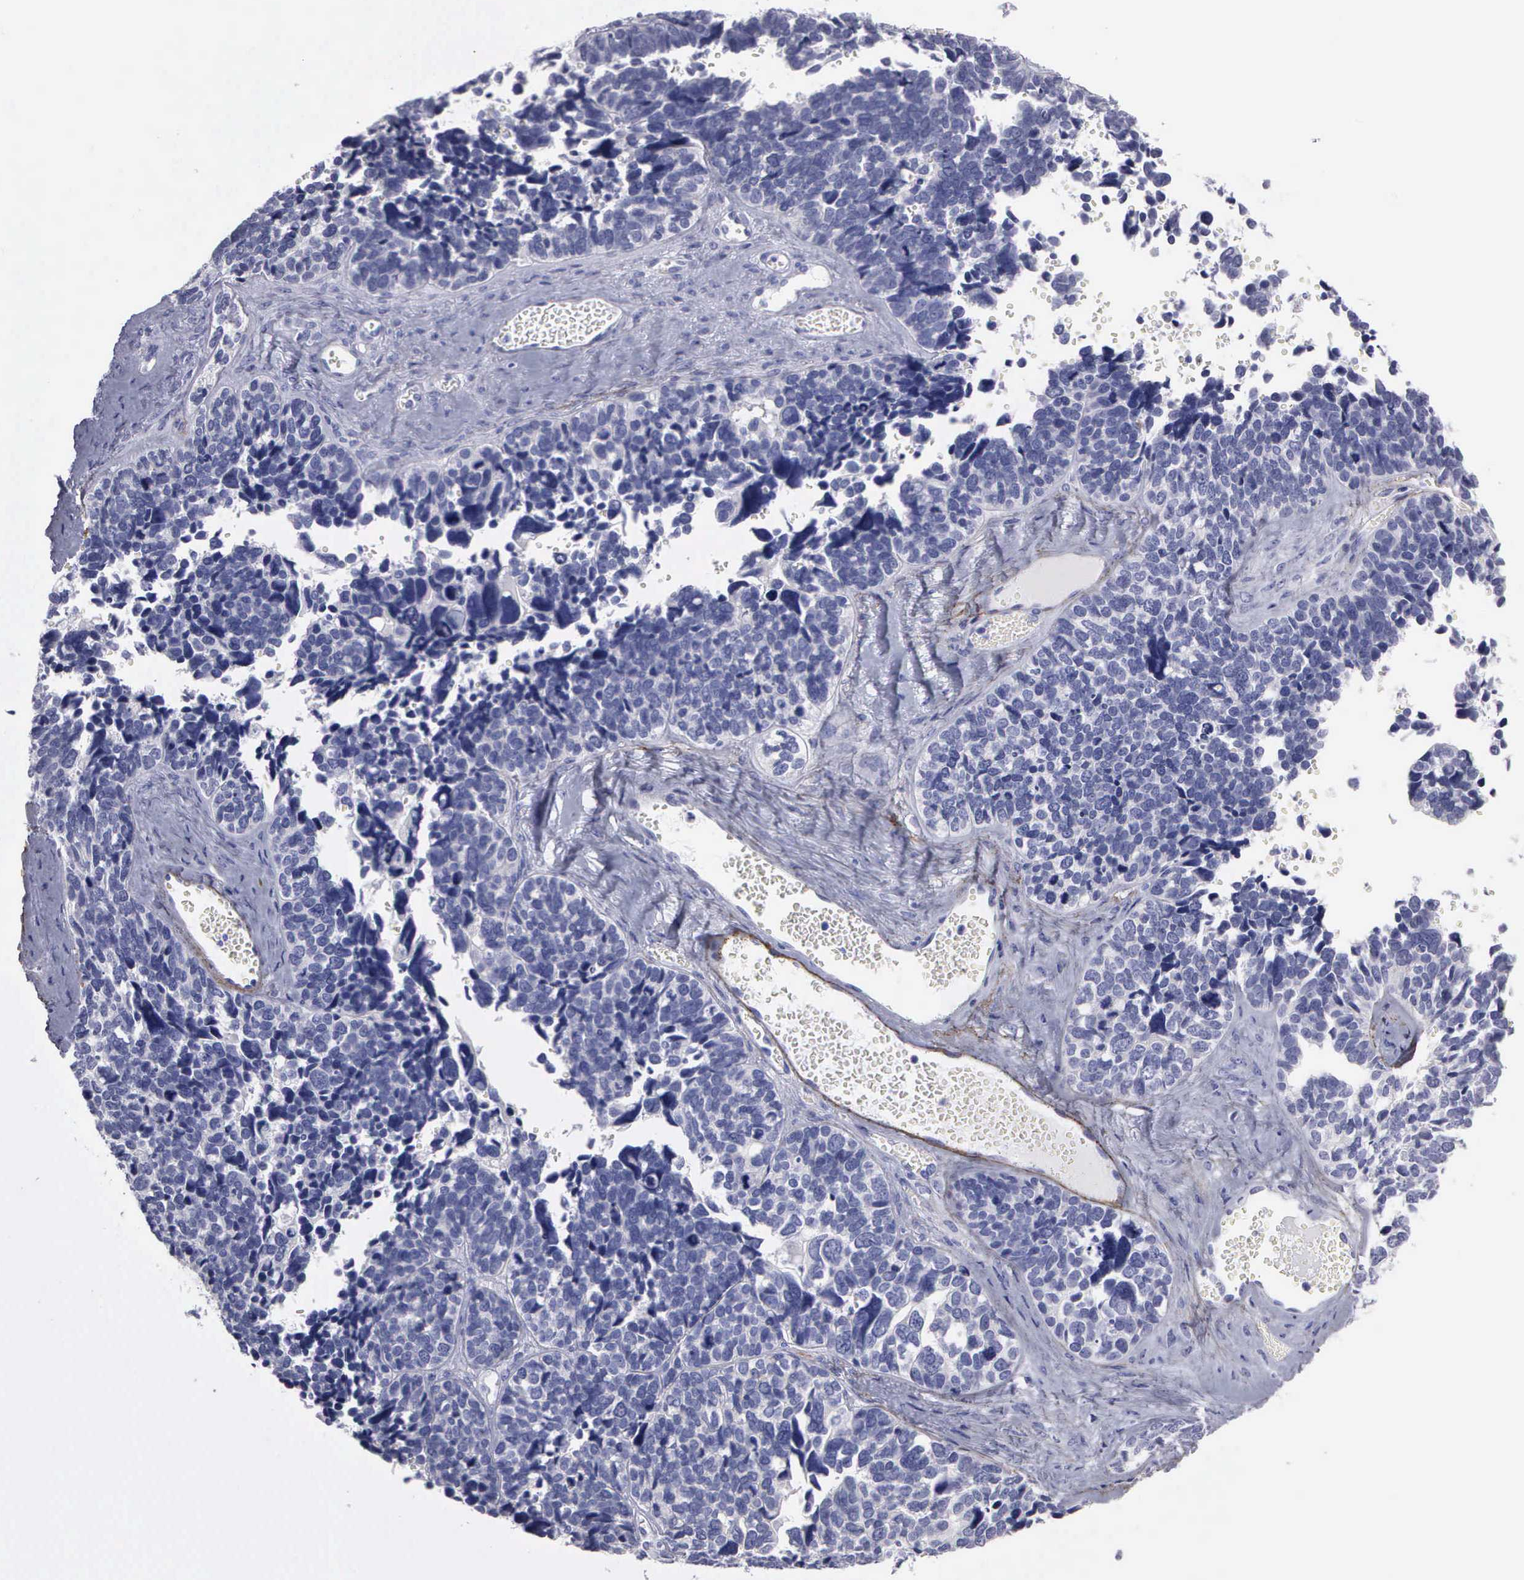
{"staining": {"intensity": "negative", "quantity": "none", "location": "none"}, "tissue": "ovarian cancer", "cell_type": "Tumor cells", "image_type": "cancer", "snomed": [{"axis": "morphology", "description": "Cystadenocarcinoma, serous, NOS"}, {"axis": "topography", "description": "Ovary"}], "caption": "A high-resolution histopathology image shows IHC staining of ovarian cancer, which reveals no significant expression in tumor cells.", "gene": "FBLN5", "patient": {"sex": "female", "age": 77}}